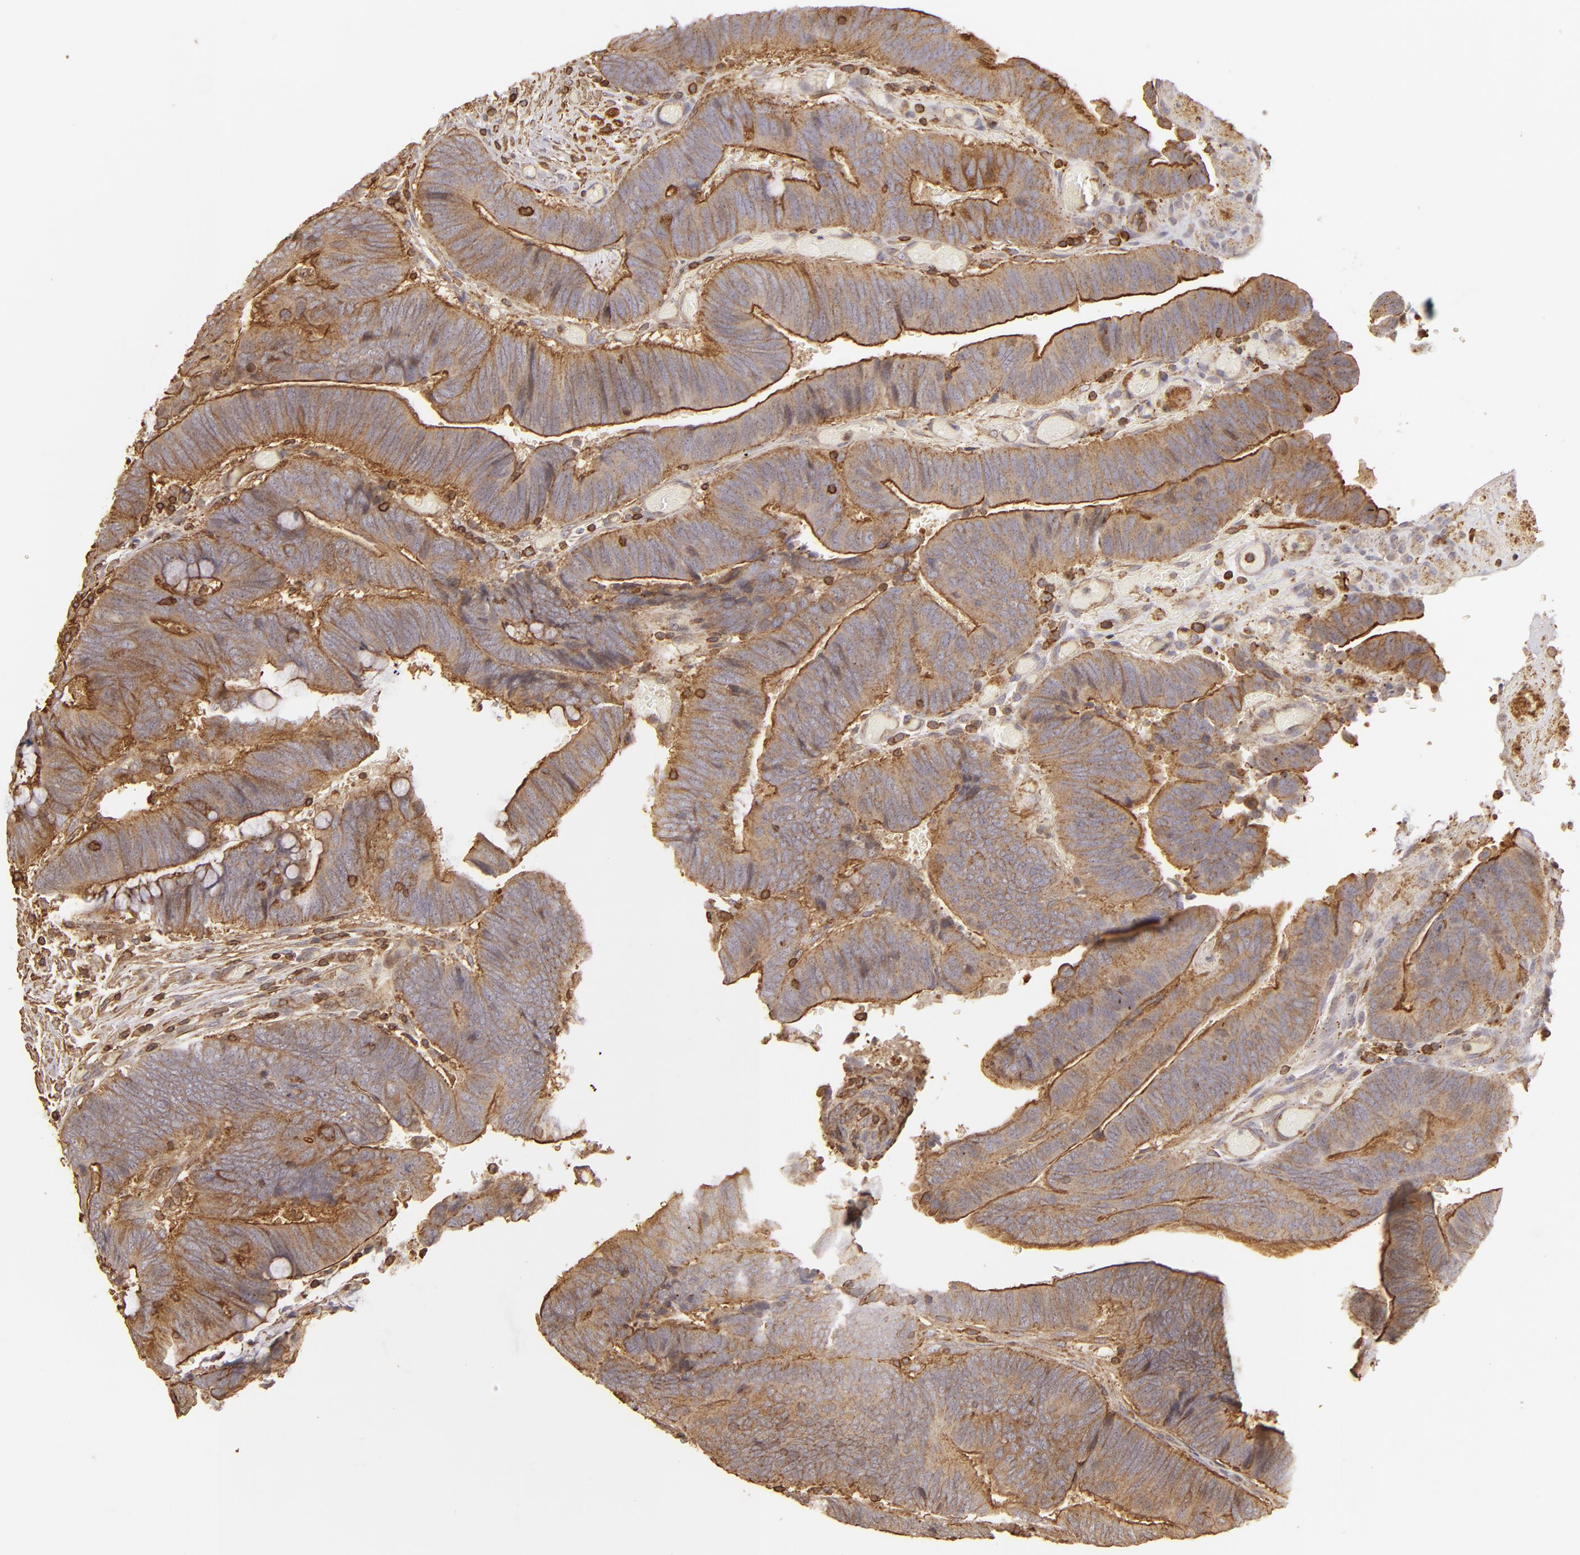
{"staining": {"intensity": "moderate", "quantity": ">75%", "location": "cytoplasmic/membranous"}, "tissue": "colorectal cancer", "cell_type": "Tumor cells", "image_type": "cancer", "snomed": [{"axis": "morphology", "description": "Normal tissue, NOS"}, {"axis": "morphology", "description": "Adenocarcinoma, NOS"}, {"axis": "topography", "description": "Rectum"}], "caption": "This image exhibits colorectal cancer stained with IHC to label a protein in brown. The cytoplasmic/membranous of tumor cells show moderate positivity for the protein. Nuclei are counter-stained blue.", "gene": "ACTB", "patient": {"sex": "male", "age": 92}}